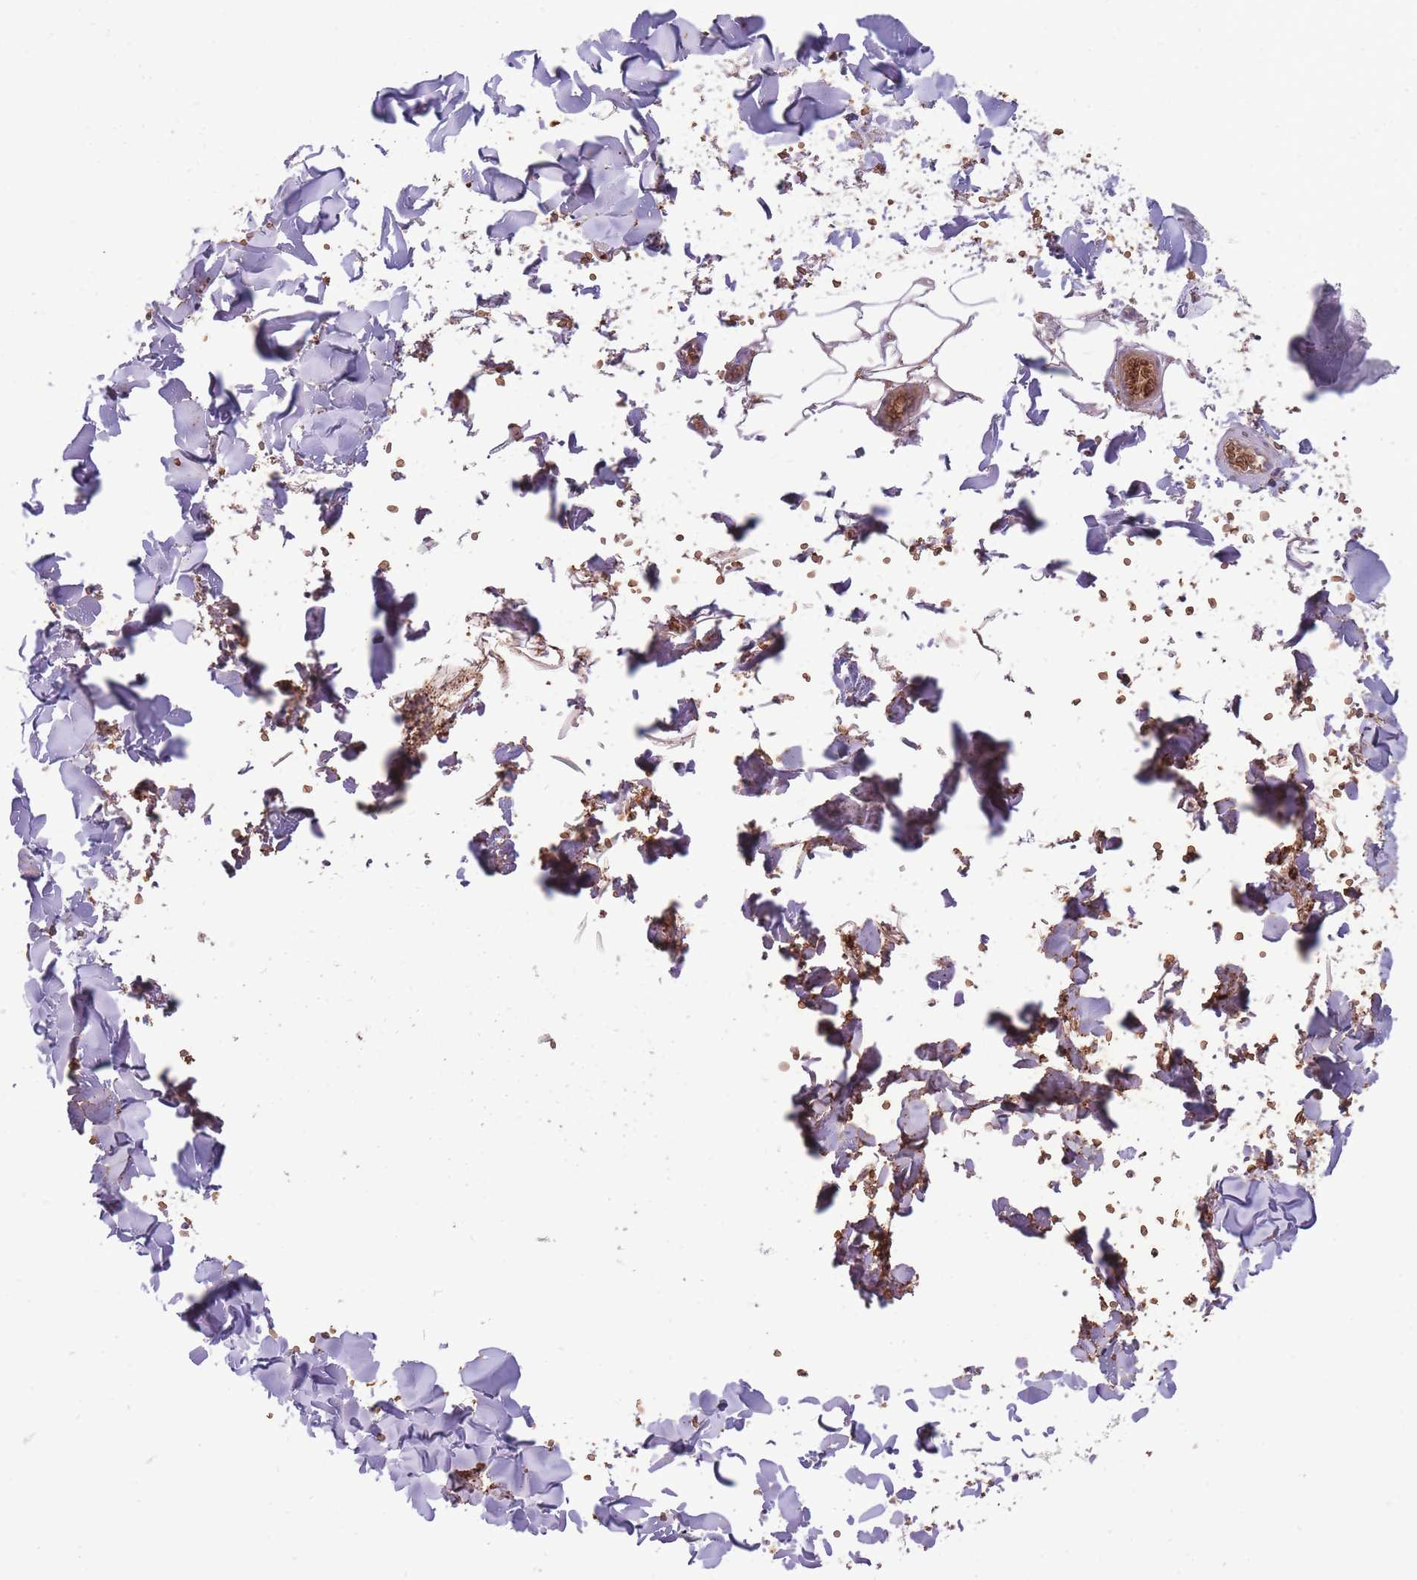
{"staining": {"intensity": "negative", "quantity": "none", "location": "none"}, "tissue": "adipose tissue", "cell_type": "Adipocytes", "image_type": "normal", "snomed": [{"axis": "morphology", "description": "Normal tissue, NOS"}, {"axis": "topography", "description": "Salivary gland"}, {"axis": "topography", "description": "Peripheral nerve tissue"}], "caption": "An immunohistochemistry photomicrograph of unremarkable adipose tissue is shown. There is no staining in adipocytes of adipose tissue.", "gene": "ANKRD10", "patient": {"sex": "male", "age": 38}}